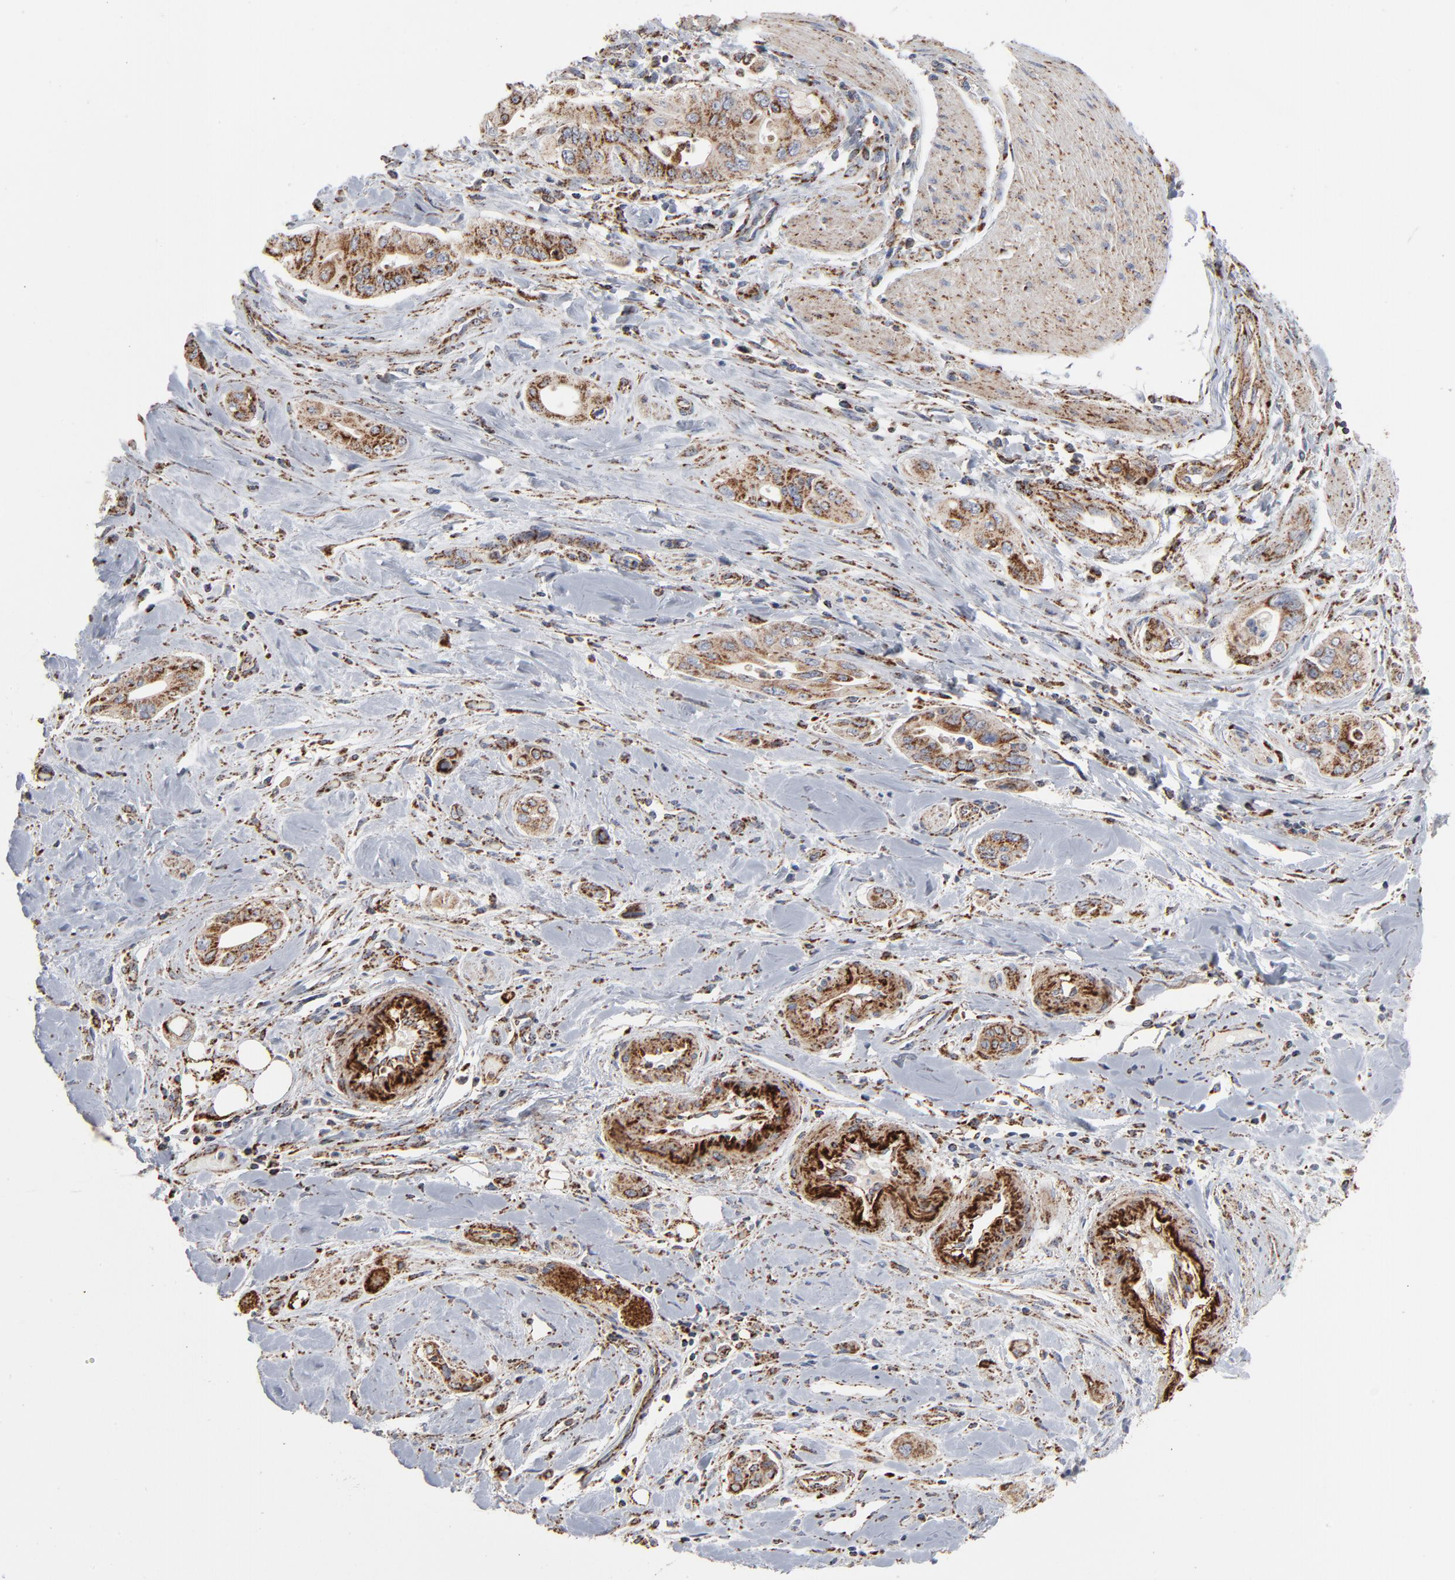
{"staining": {"intensity": "strong", "quantity": ">75%", "location": "cytoplasmic/membranous"}, "tissue": "pancreatic cancer", "cell_type": "Tumor cells", "image_type": "cancer", "snomed": [{"axis": "morphology", "description": "Adenocarcinoma, NOS"}, {"axis": "topography", "description": "Pancreas"}], "caption": "IHC staining of pancreatic adenocarcinoma, which exhibits high levels of strong cytoplasmic/membranous staining in about >75% of tumor cells indicating strong cytoplasmic/membranous protein positivity. The staining was performed using DAB (3,3'-diaminobenzidine) (brown) for protein detection and nuclei were counterstained in hematoxylin (blue).", "gene": "UQCRC1", "patient": {"sex": "male", "age": 77}}